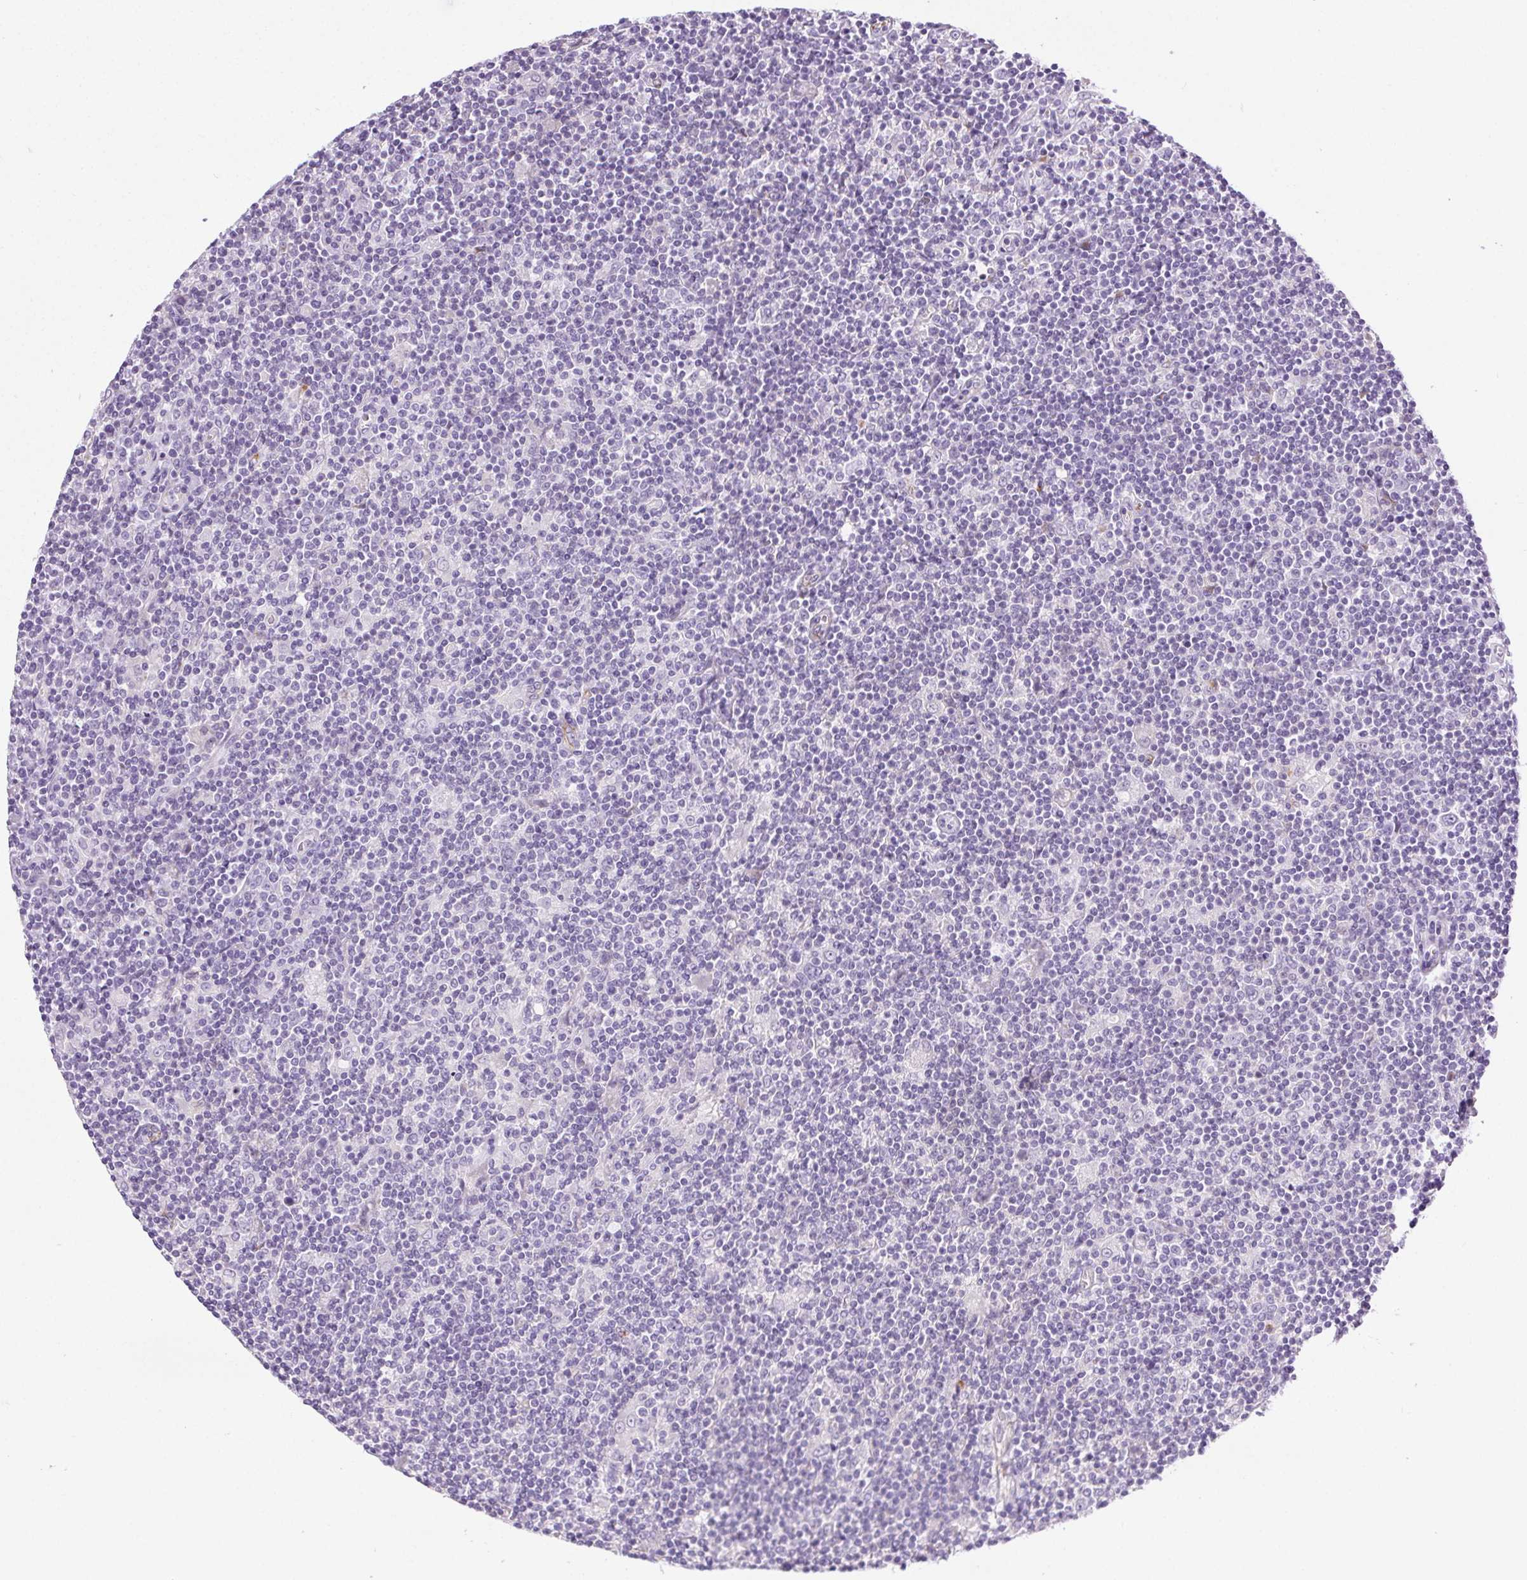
{"staining": {"intensity": "negative", "quantity": "none", "location": "none"}, "tissue": "lymphoma", "cell_type": "Tumor cells", "image_type": "cancer", "snomed": [{"axis": "morphology", "description": "Hodgkin's disease, NOS"}, {"axis": "topography", "description": "Lymph node"}], "caption": "Histopathology image shows no protein positivity in tumor cells of Hodgkin's disease tissue.", "gene": "C20orf85", "patient": {"sex": "male", "age": 40}}